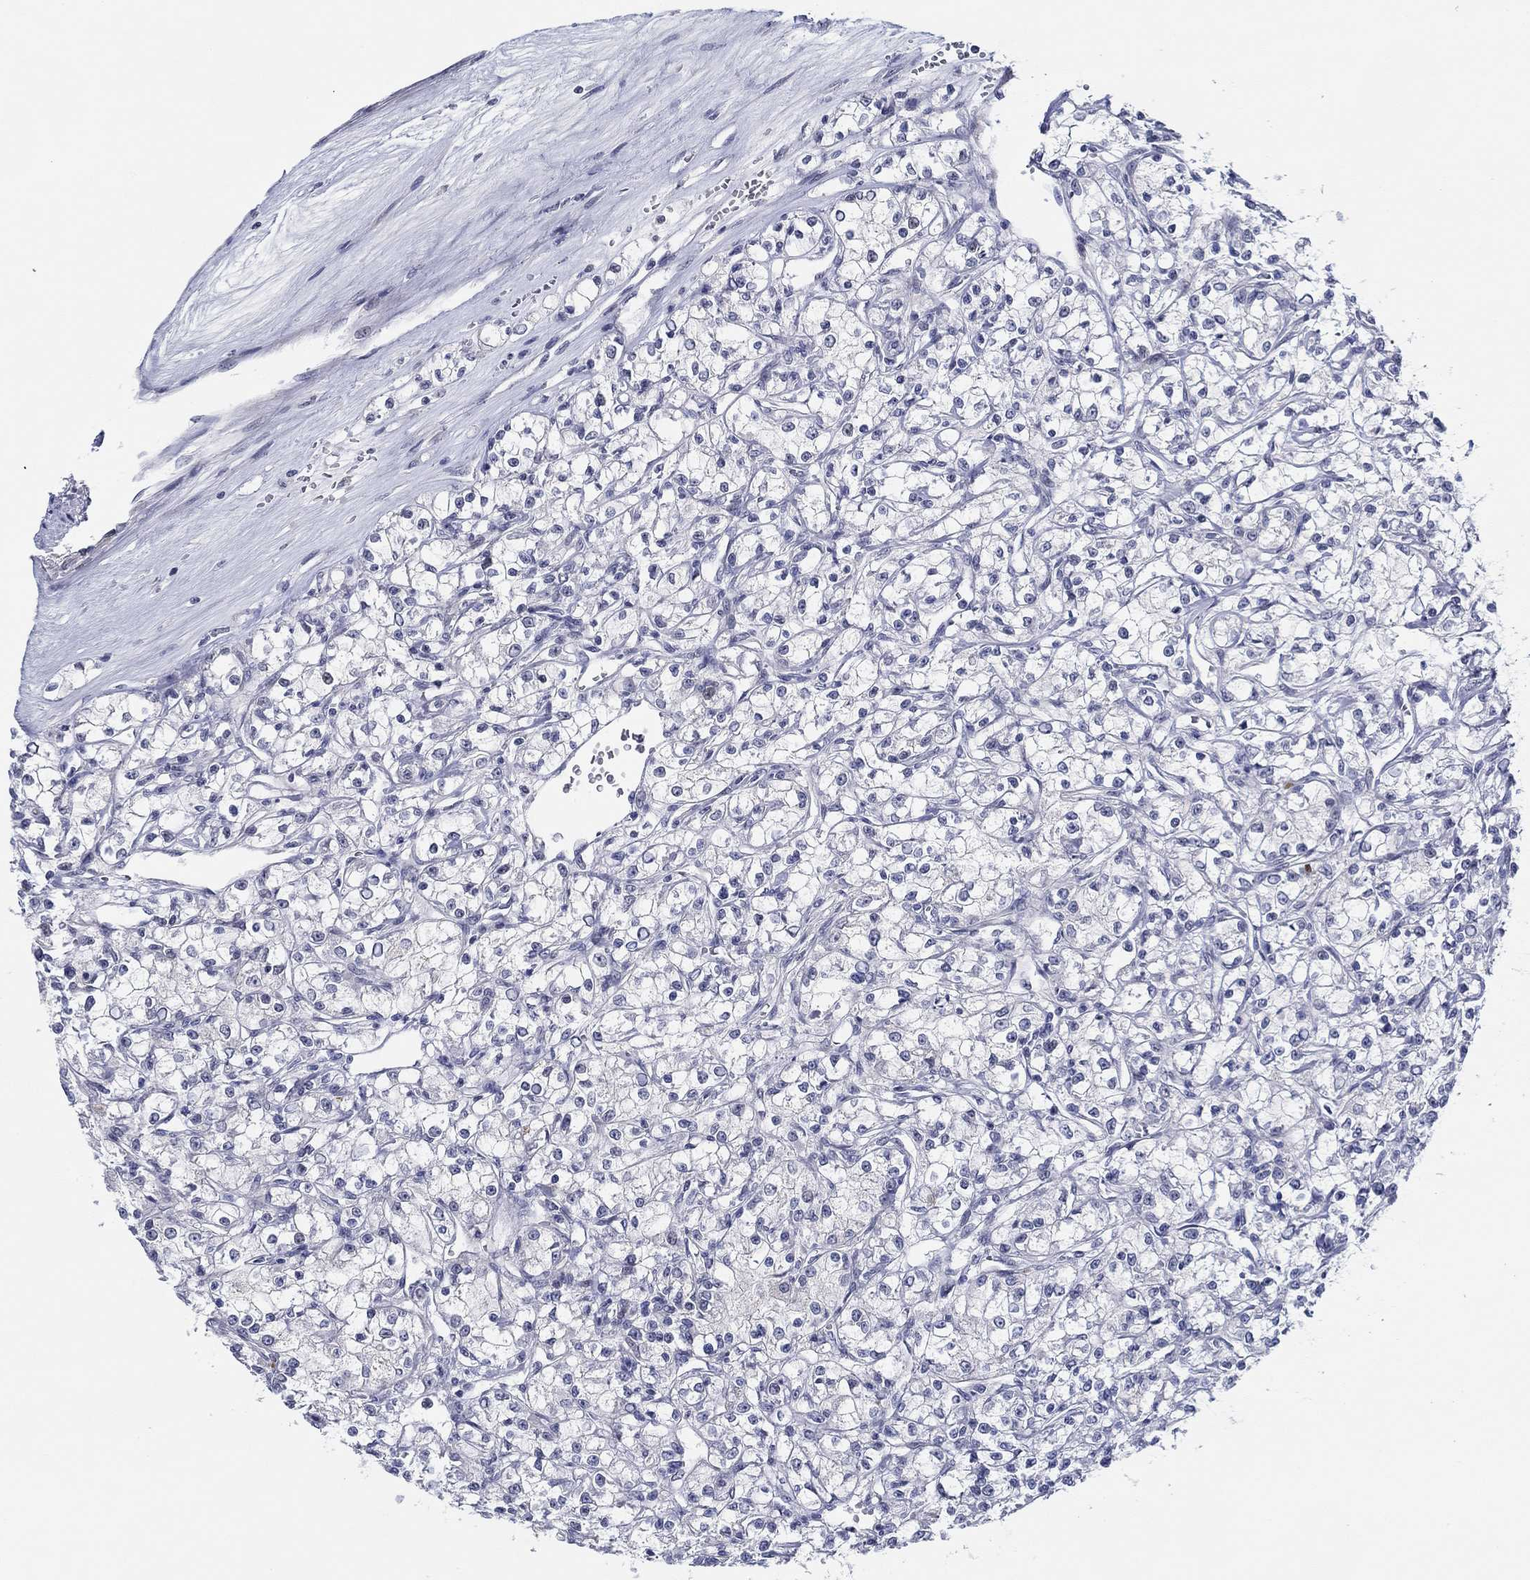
{"staining": {"intensity": "negative", "quantity": "none", "location": "none"}, "tissue": "renal cancer", "cell_type": "Tumor cells", "image_type": "cancer", "snomed": [{"axis": "morphology", "description": "Adenocarcinoma, NOS"}, {"axis": "topography", "description": "Kidney"}], "caption": "The micrograph exhibits no significant expression in tumor cells of renal adenocarcinoma.", "gene": "SLC34A1", "patient": {"sex": "female", "age": 59}}